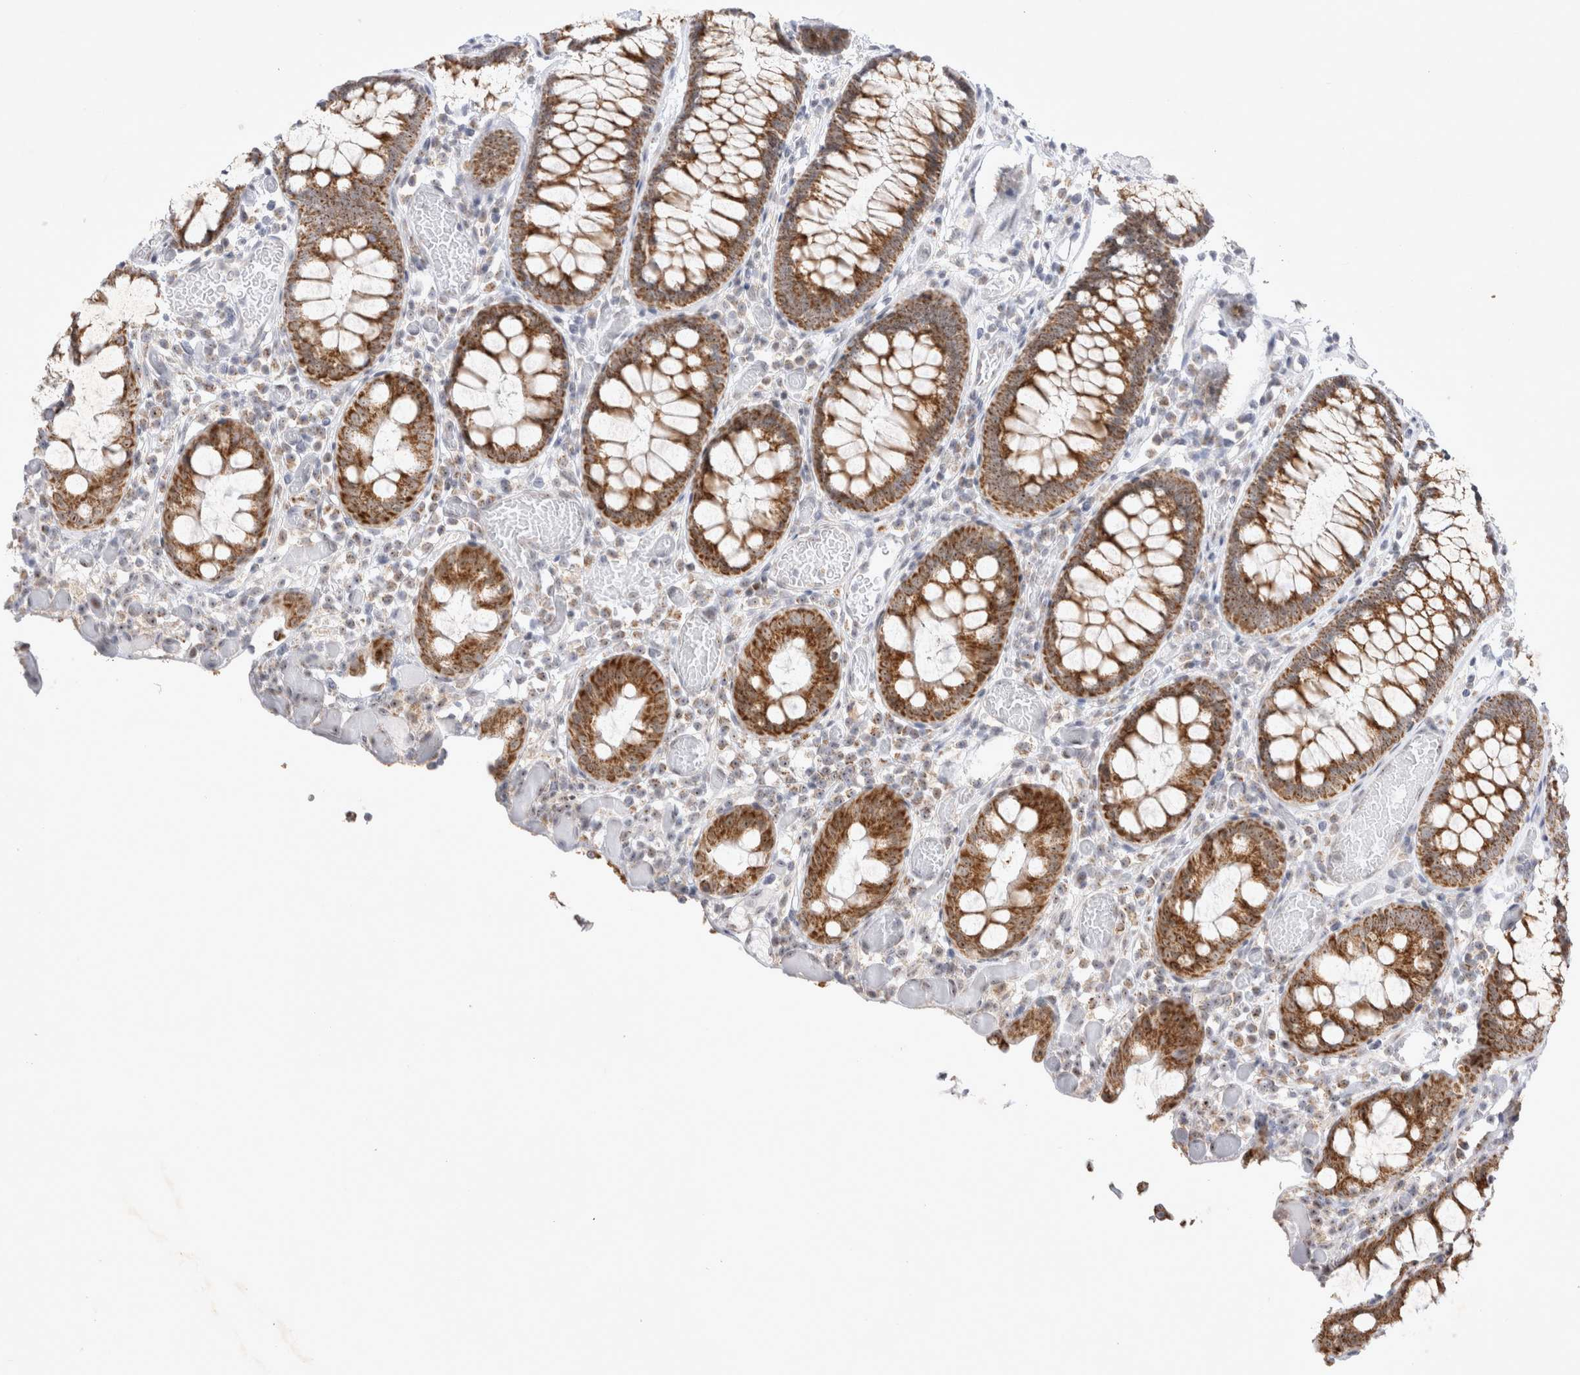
{"staining": {"intensity": "weak", "quantity": "25%-75%", "location": "cytoplasmic/membranous"}, "tissue": "colon", "cell_type": "Endothelial cells", "image_type": "normal", "snomed": [{"axis": "morphology", "description": "Normal tissue, NOS"}, {"axis": "topography", "description": "Colon"}], "caption": "Weak cytoplasmic/membranous positivity is seen in approximately 25%-75% of endothelial cells in unremarkable colon.", "gene": "MRPL37", "patient": {"sex": "male", "age": 14}}